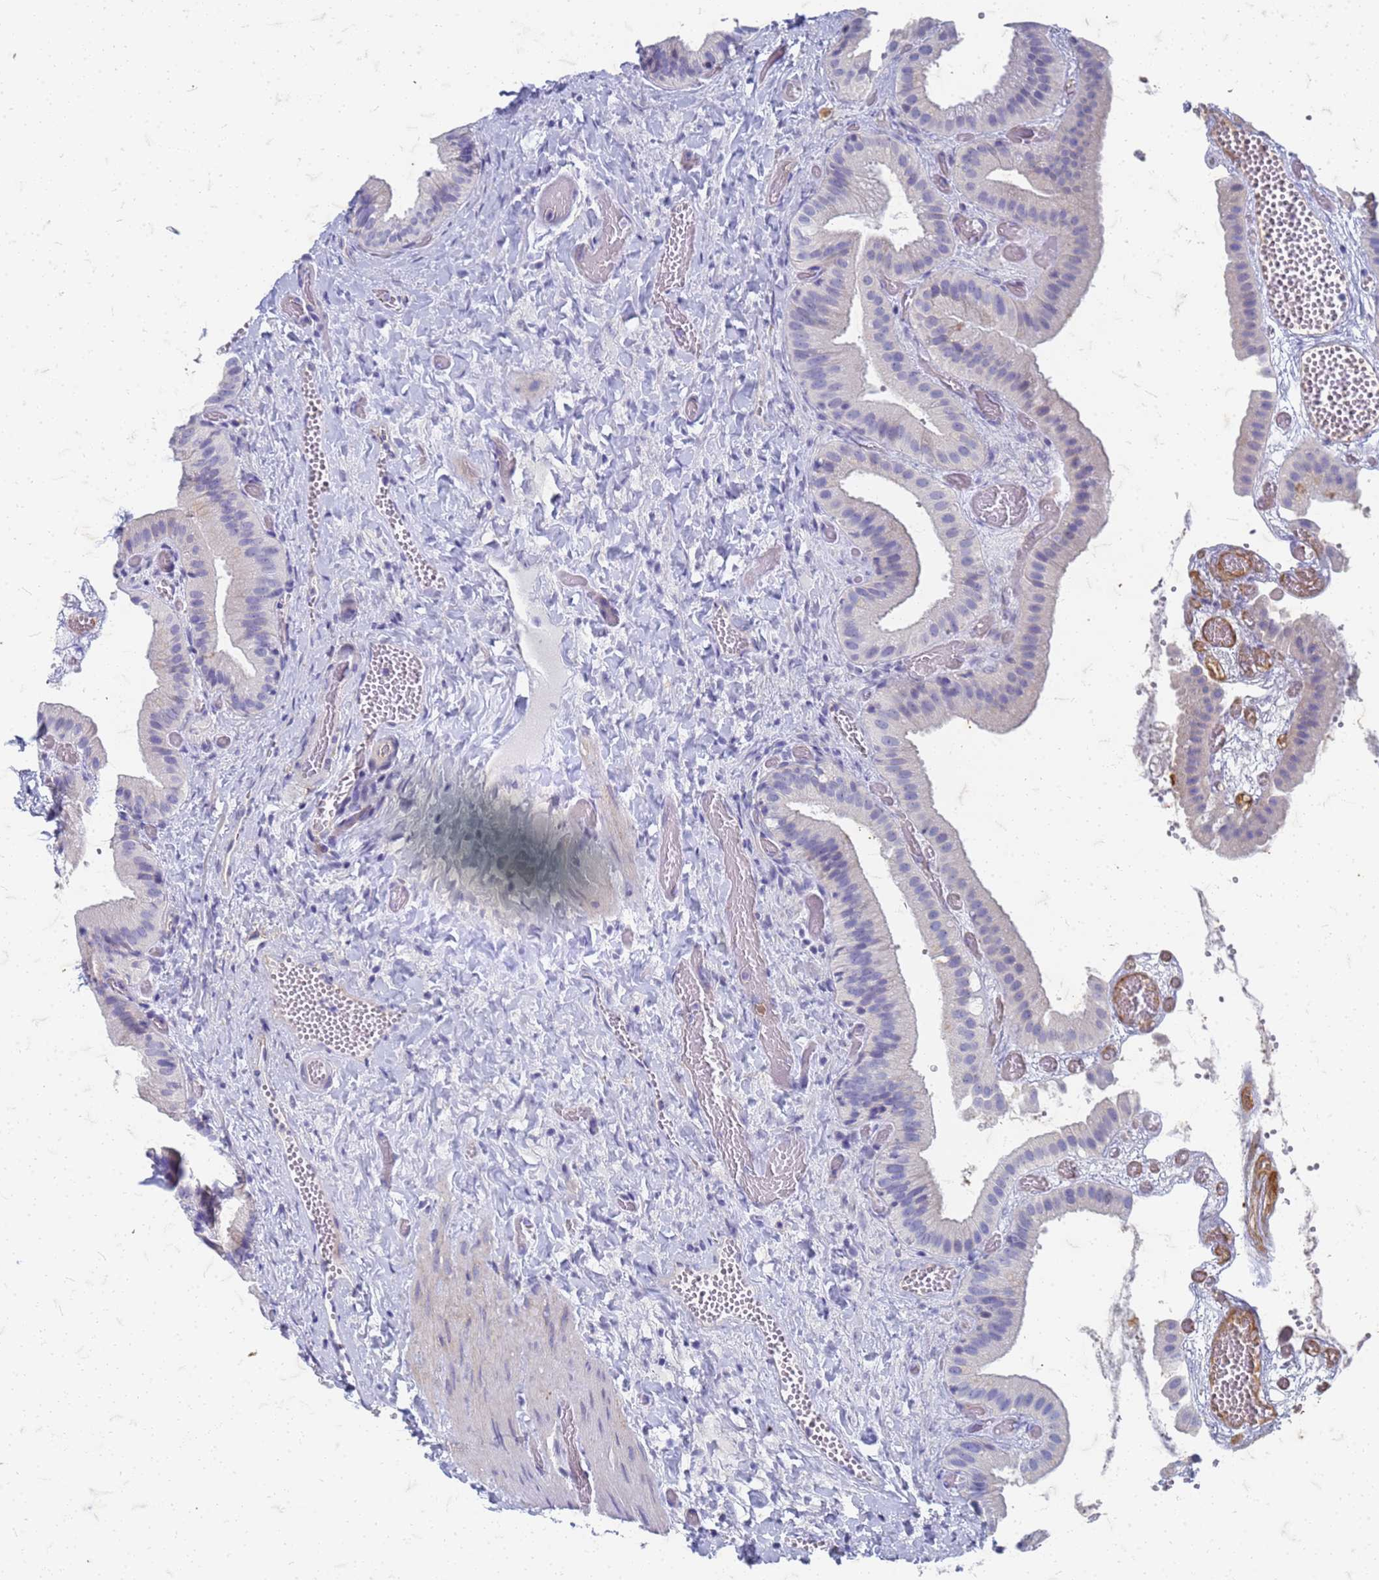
{"staining": {"intensity": "negative", "quantity": "none", "location": "none"}, "tissue": "gallbladder", "cell_type": "Glandular cells", "image_type": "normal", "snomed": [{"axis": "morphology", "description": "Normal tissue, NOS"}, {"axis": "topography", "description": "Gallbladder"}], "caption": "Gallbladder stained for a protein using immunohistochemistry shows no staining glandular cells.", "gene": "TRIM64B", "patient": {"sex": "female", "age": 64}}